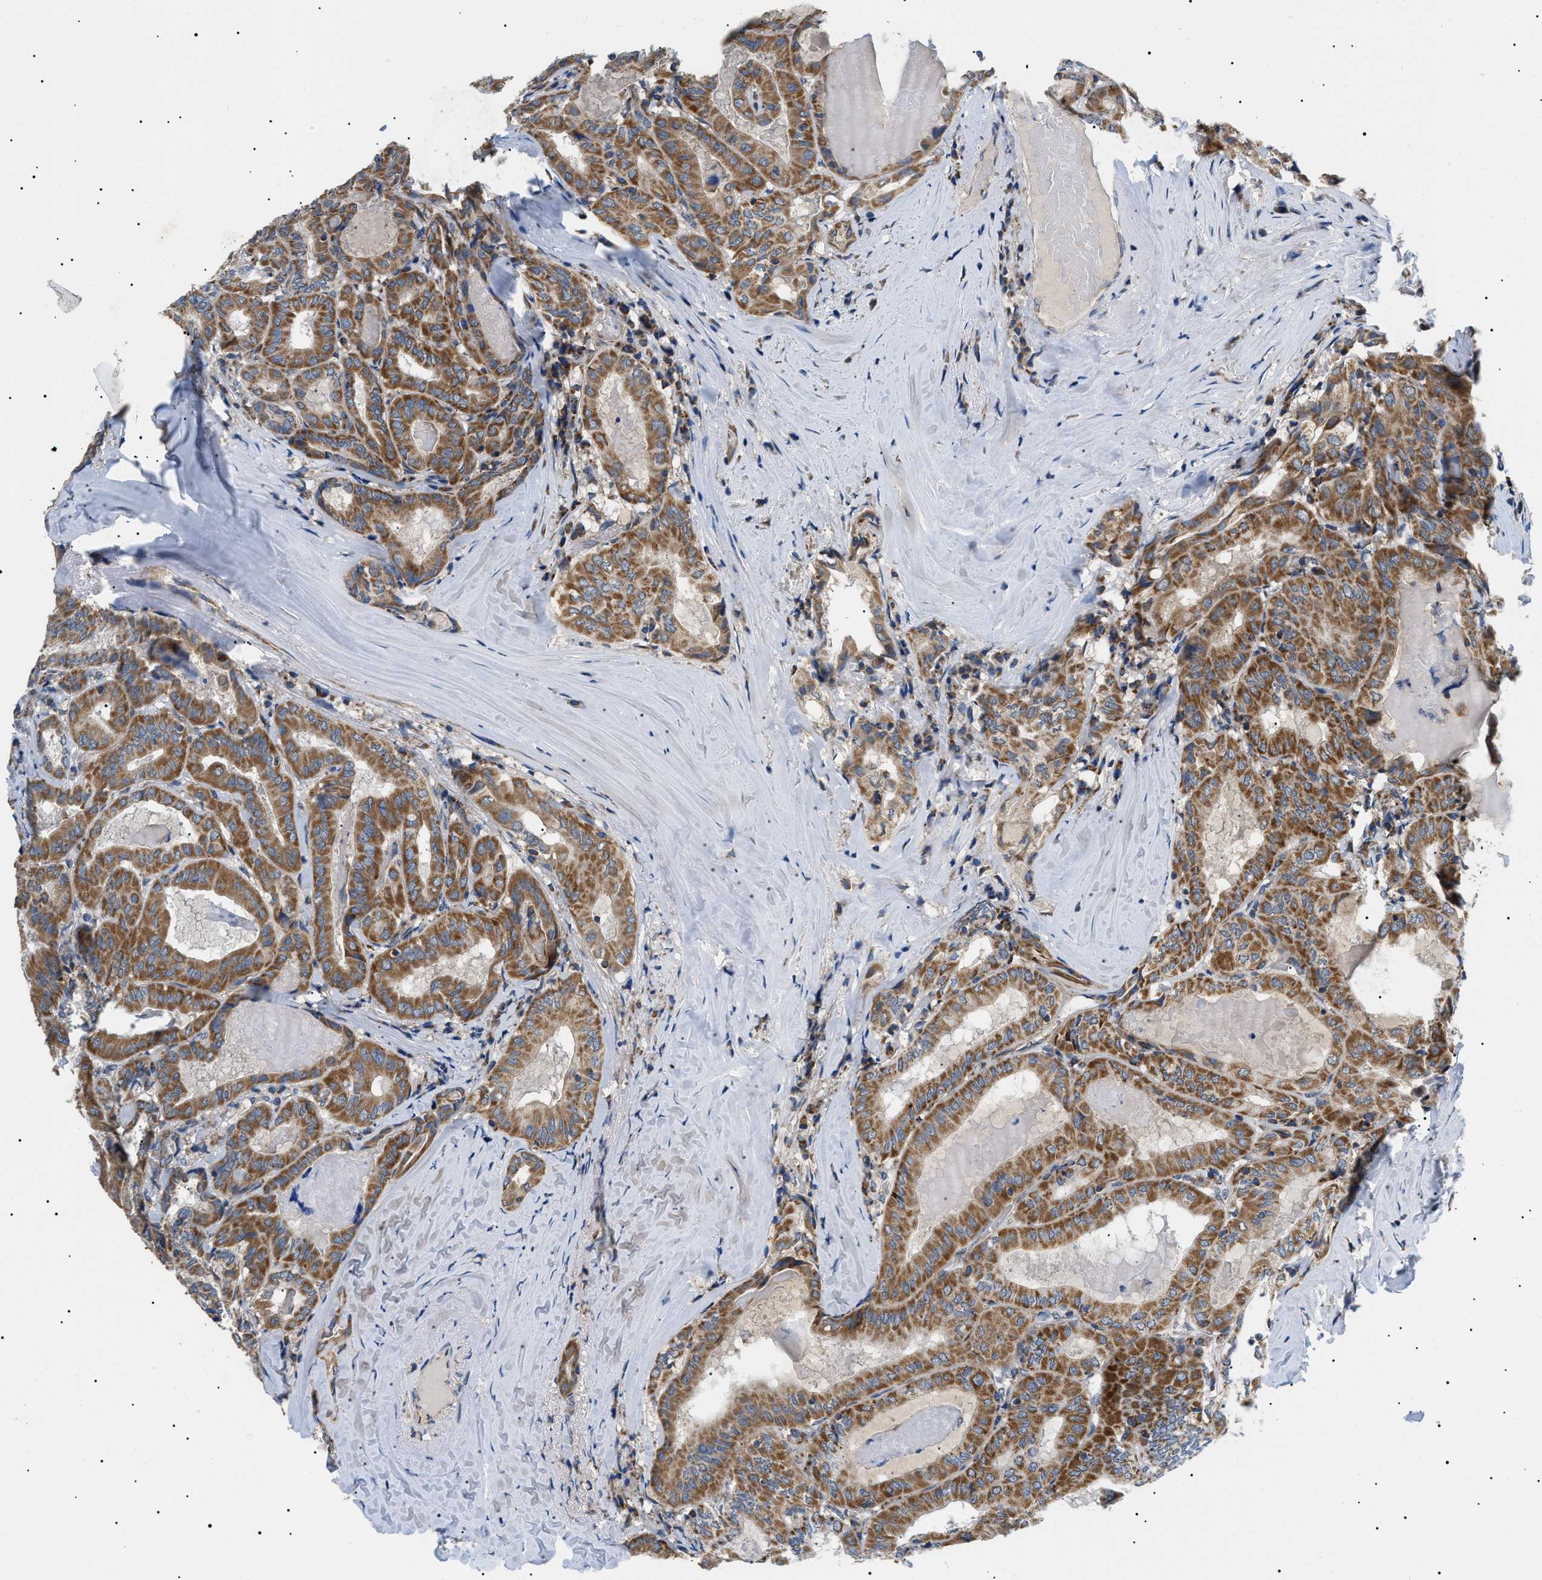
{"staining": {"intensity": "moderate", "quantity": ">75%", "location": "cytoplasmic/membranous"}, "tissue": "thyroid cancer", "cell_type": "Tumor cells", "image_type": "cancer", "snomed": [{"axis": "morphology", "description": "Papillary adenocarcinoma, NOS"}, {"axis": "topography", "description": "Thyroid gland"}], "caption": "Protein analysis of papillary adenocarcinoma (thyroid) tissue shows moderate cytoplasmic/membranous staining in about >75% of tumor cells. The staining was performed using DAB (3,3'-diaminobenzidine) to visualize the protein expression in brown, while the nuclei were stained in blue with hematoxylin (Magnification: 20x).", "gene": "TOMM6", "patient": {"sex": "female", "age": 42}}